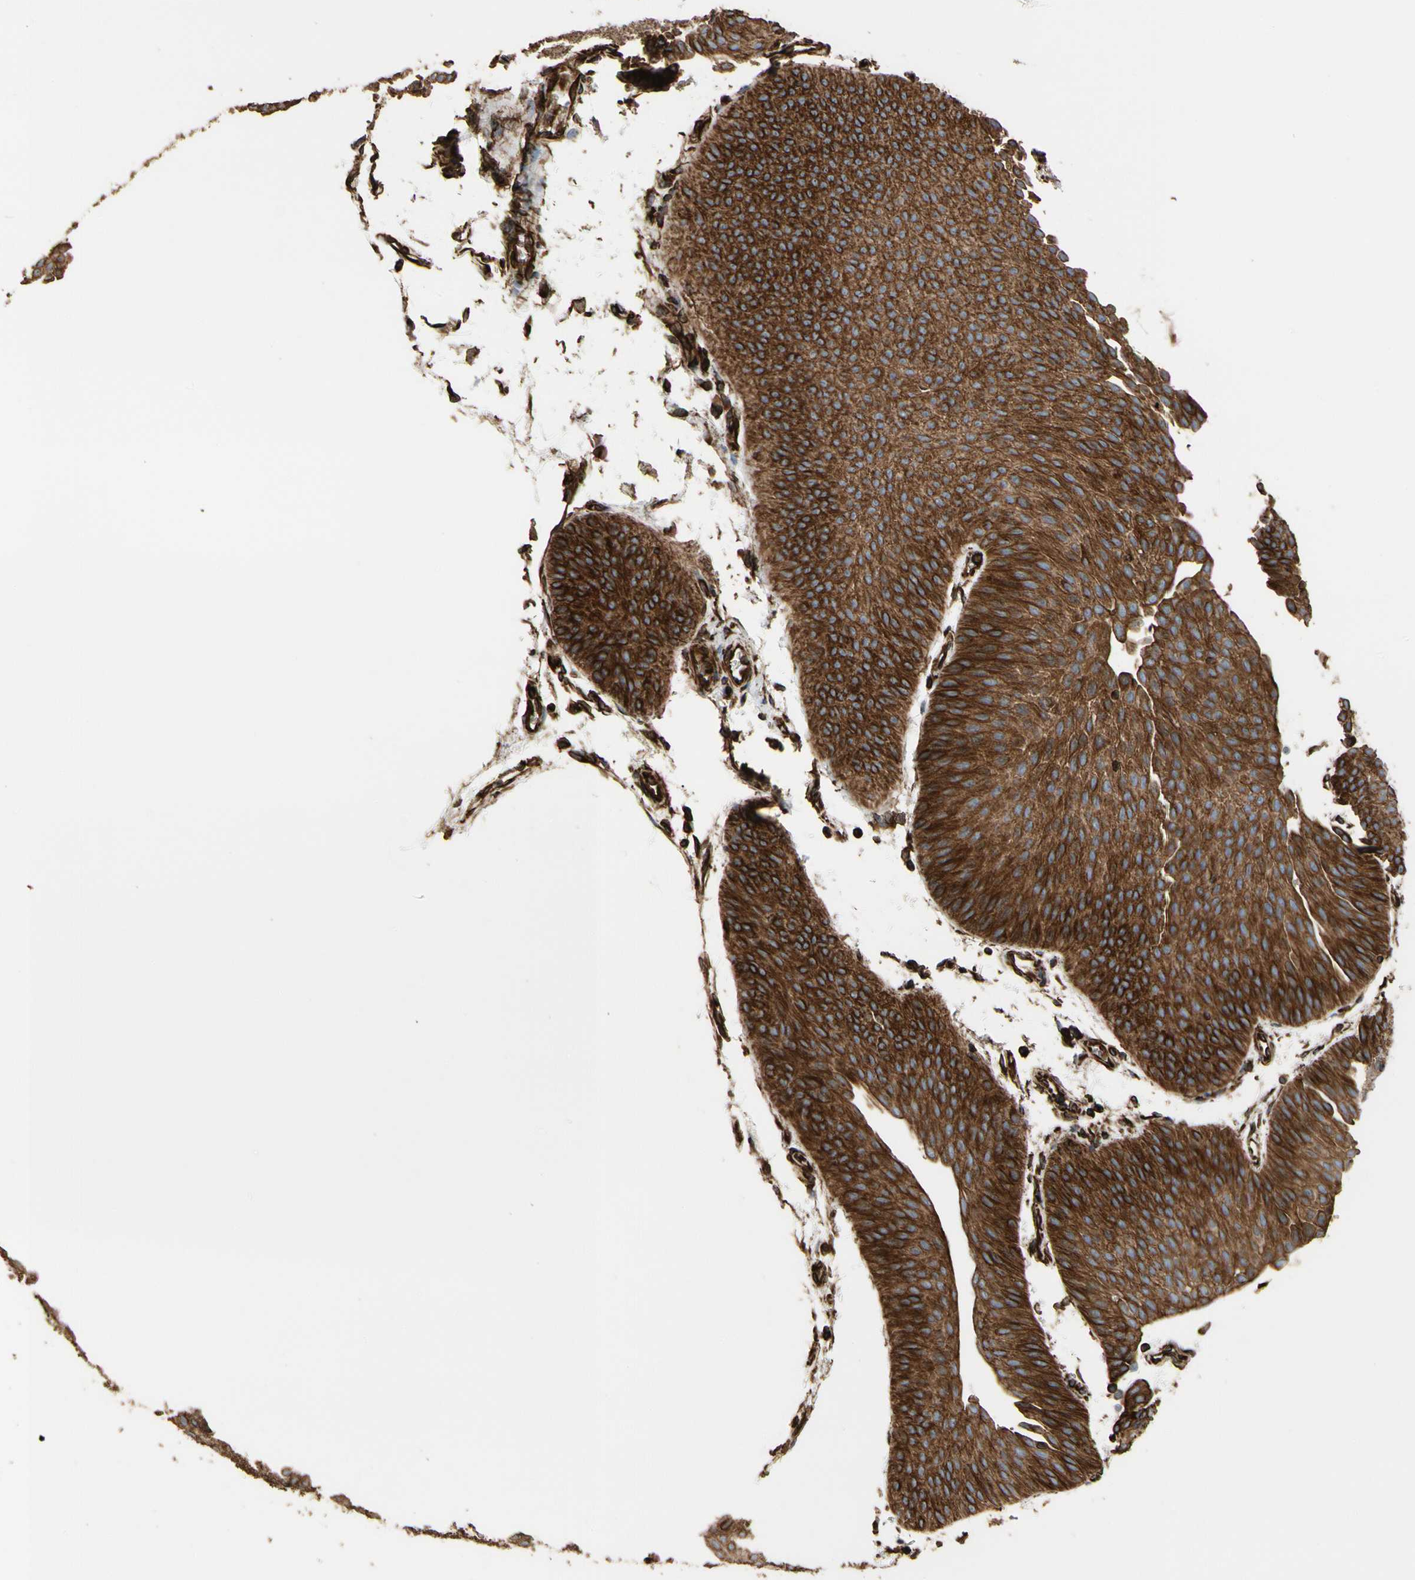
{"staining": {"intensity": "strong", "quantity": "25%-75%", "location": "cytoplasmic/membranous"}, "tissue": "urothelial cancer", "cell_type": "Tumor cells", "image_type": "cancer", "snomed": [{"axis": "morphology", "description": "Urothelial carcinoma, Low grade"}, {"axis": "topography", "description": "Urinary bladder"}], "caption": "The micrograph shows a brown stain indicating the presence of a protein in the cytoplasmic/membranous of tumor cells in low-grade urothelial carcinoma.", "gene": "TUBA1A", "patient": {"sex": "female", "age": 60}}